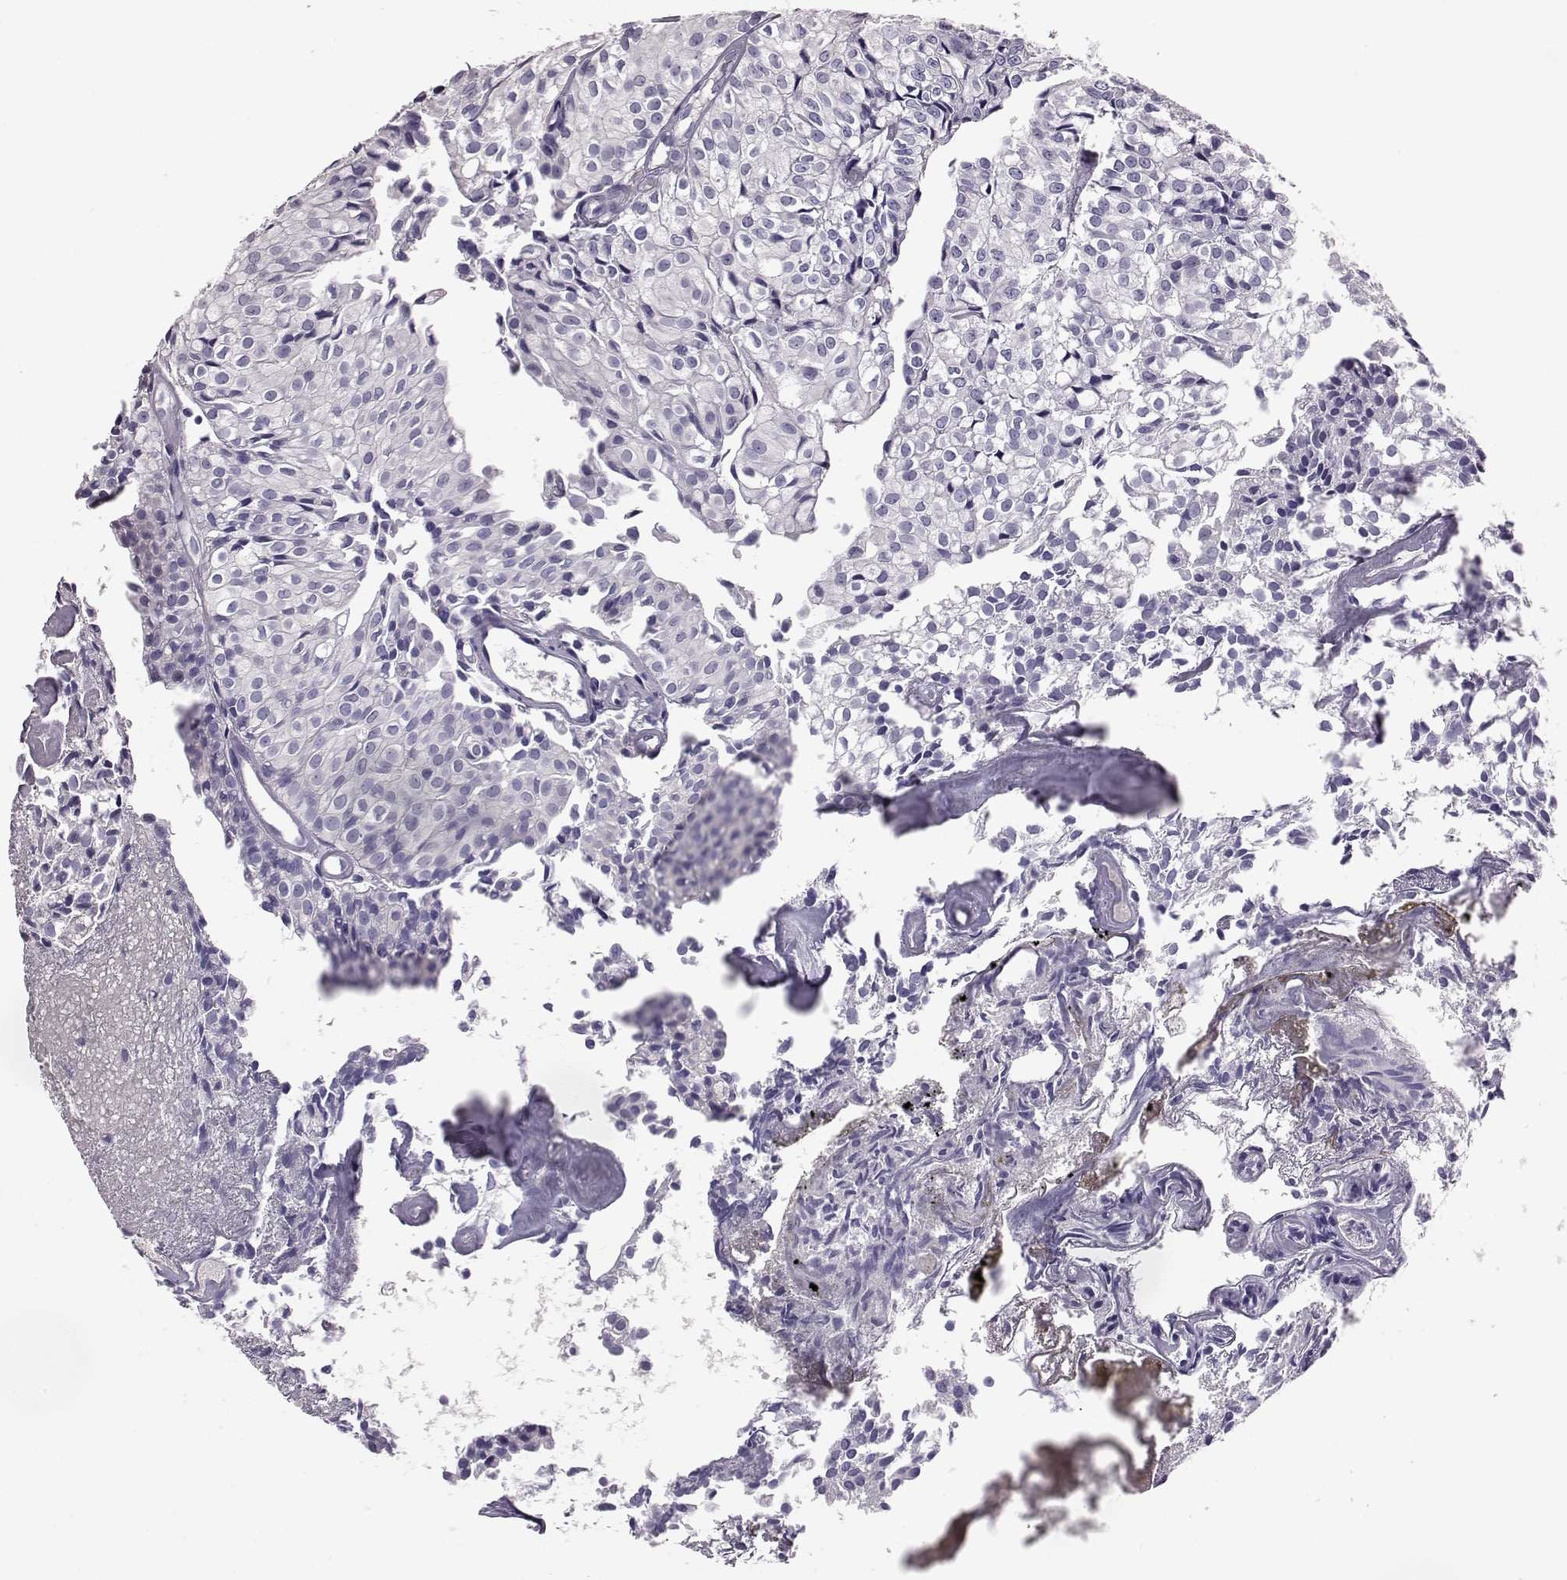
{"staining": {"intensity": "negative", "quantity": "none", "location": "none"}, "tissue": "urothelial cancer", "cell_type": "Tumor cells", "image_type": "cancer", "snomed": [{"axis": "morphology", "description": "Urothelial carcinoma, Low grade"}, {"axis": "topography", "description": "Urinary bladder"}], "caption": "DAB immunohistochemical staining of urothelial cancer displays no significant staining in tumor cells.", "gene": "ADGRG5", "patient": {"sex": "male", "age": 89}}